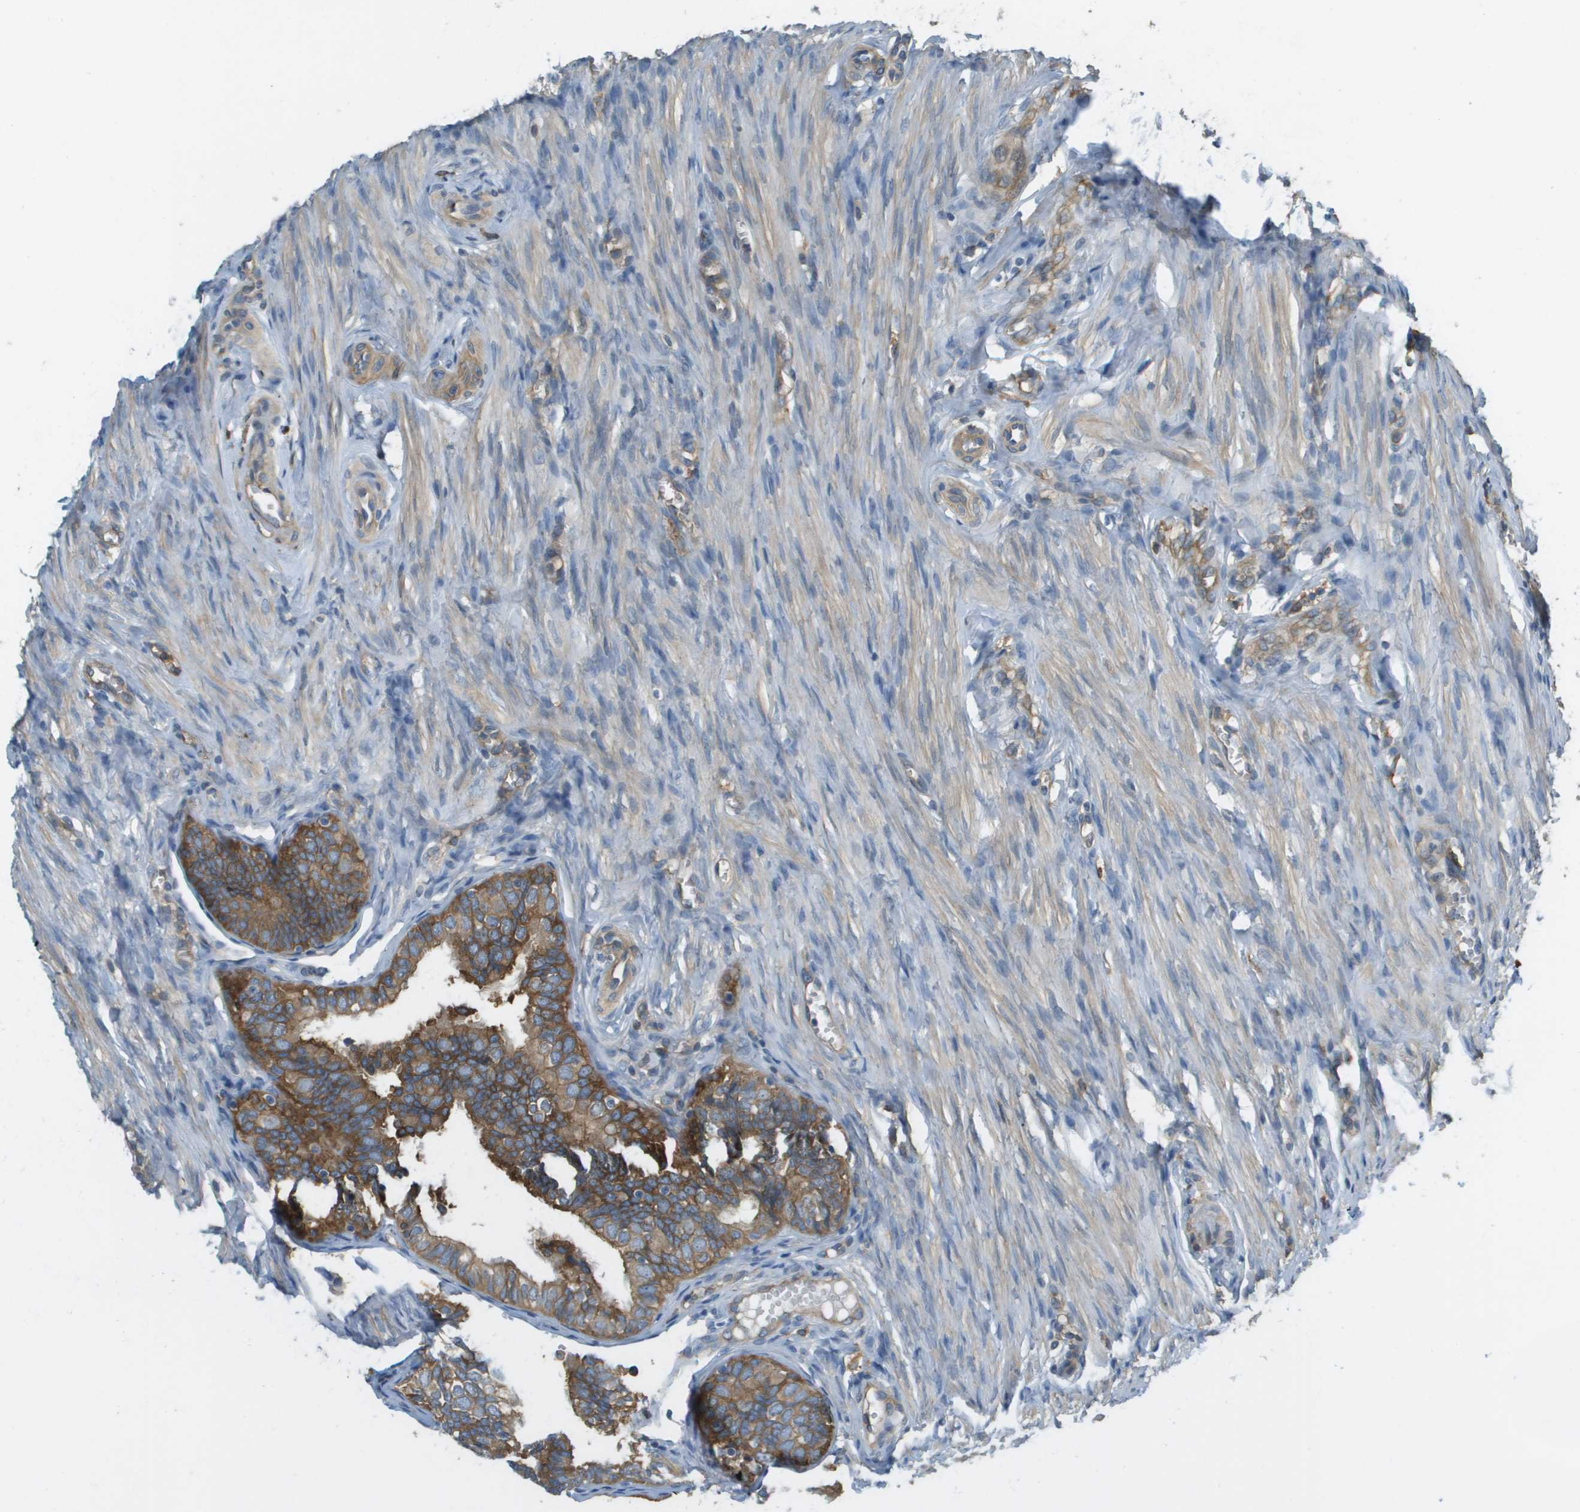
{"staining": {"intensity": "moderate", "quantity": ">75%", "location": "cytoplasmic/membranous"}, "tissue": "fallopian tube", "cell_type": "Glandular cells", "image_type": "normal", "snomed": [{"axis": "morphology", "description": "Normal tissue, NOS"}, {"axis": "topography", "description": "Fallopian tube"}], "caption": "Immunohistochemical staining of unremarkable fallopian tube displays medium levels of moderate cytoplasmic/membranous expression in approximately >75% of glandular cells.", "gene": "CORO1B", "patient": {"sex": "female", "age": 46}}